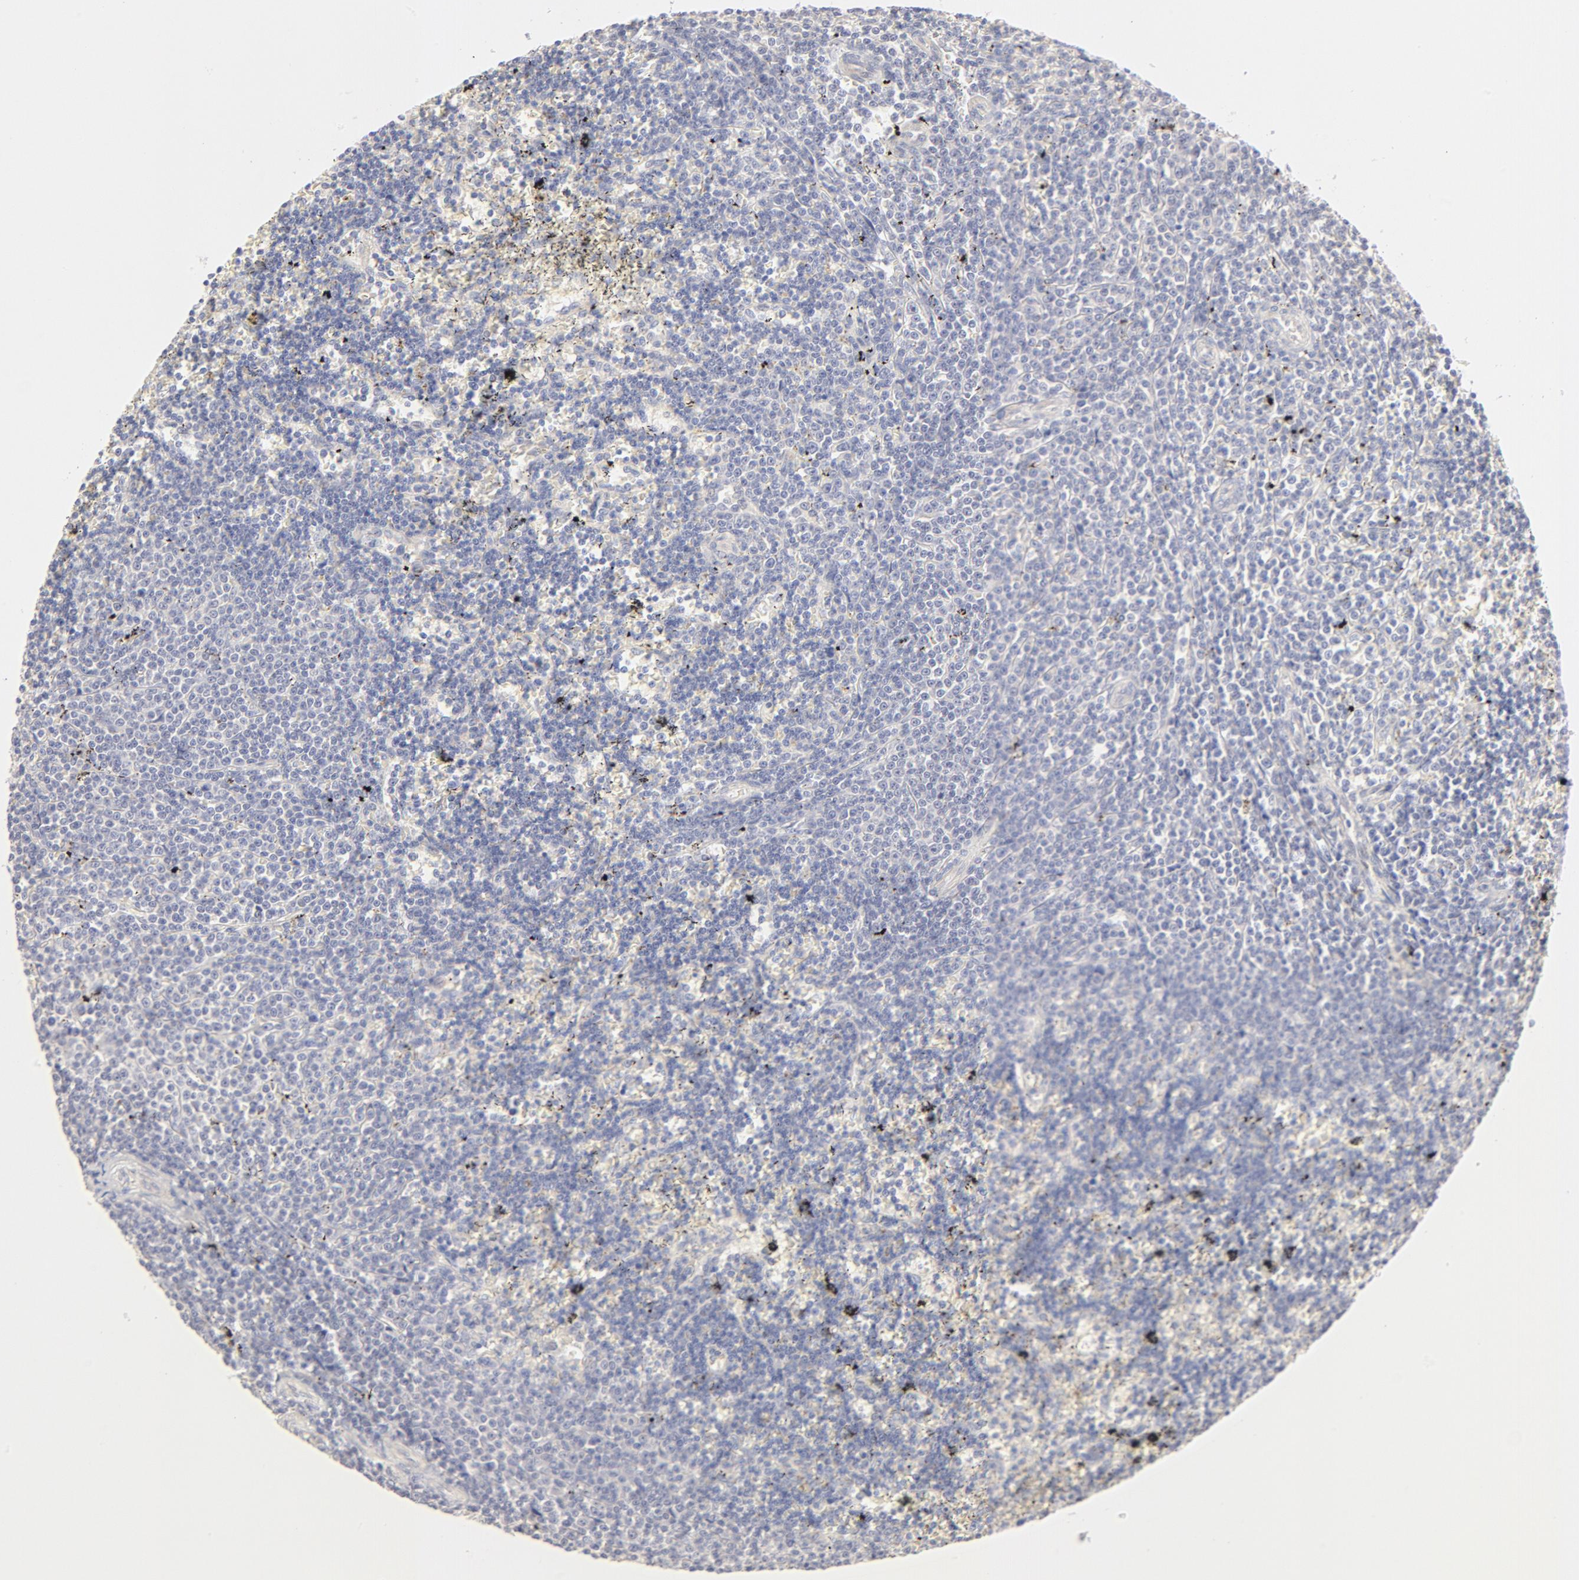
{"staining": {"intensity": "negative", "quantity": "none", "location": "none"}, "tissue": "lymphoma", "cell_type": "Tumor cells", "image_type": "cancer", "snomed": [{"axis": "morphology", "description": "Malignant lymphoma, non-Hodgkin's type, Low grade"}, {"axis": "topography", "description": "Spleen"}], "caption": "There is no significant positivity in tumor cells of malignant lymphoma, non-Hodgkin's type (low-grade). (DAB (3,3'-diaminobenzidine) immunohistochemistry (IHC), high magnification).", "gene": "NKX2-2", "patient": {"sex": "male", "age": 60}}